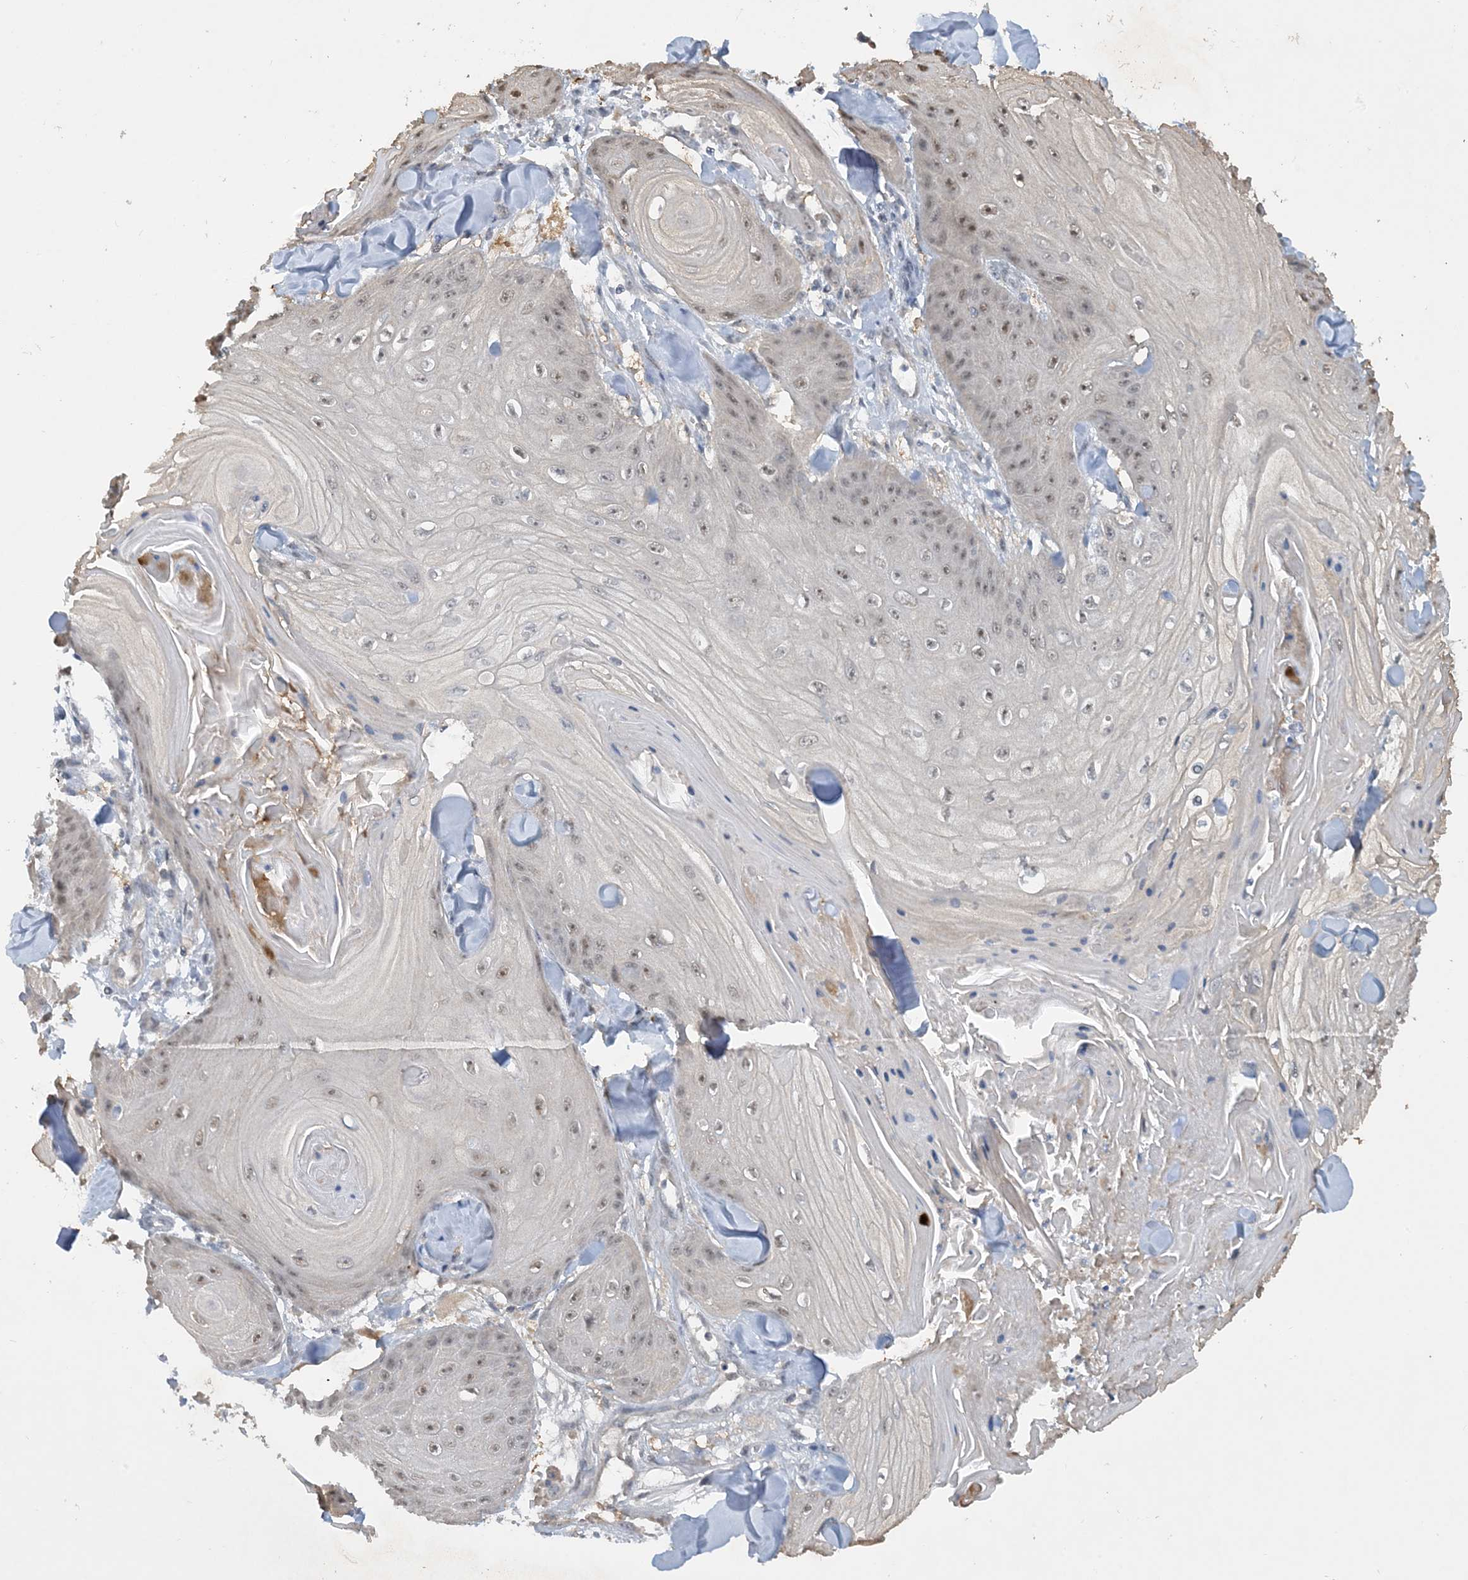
{"staining": {"intensity": "weak", "quantity": "25%-75%", "location": "nuclear"}, "tissue": "skin cancer", "cell_type": "Tumor cells", "image_type": "cancer", "snomed": [{"axis": "morphology", "description": "Squamous cell carcinoma, NOS"}, {"axis": "topography", "description": "Skin"}], "caption": "Human skin cancer stained with a protein marker exhibits weak staining in tumor cells.", "gene": "UBE2E1", "patient": {"sex": "male", "age": 74}}